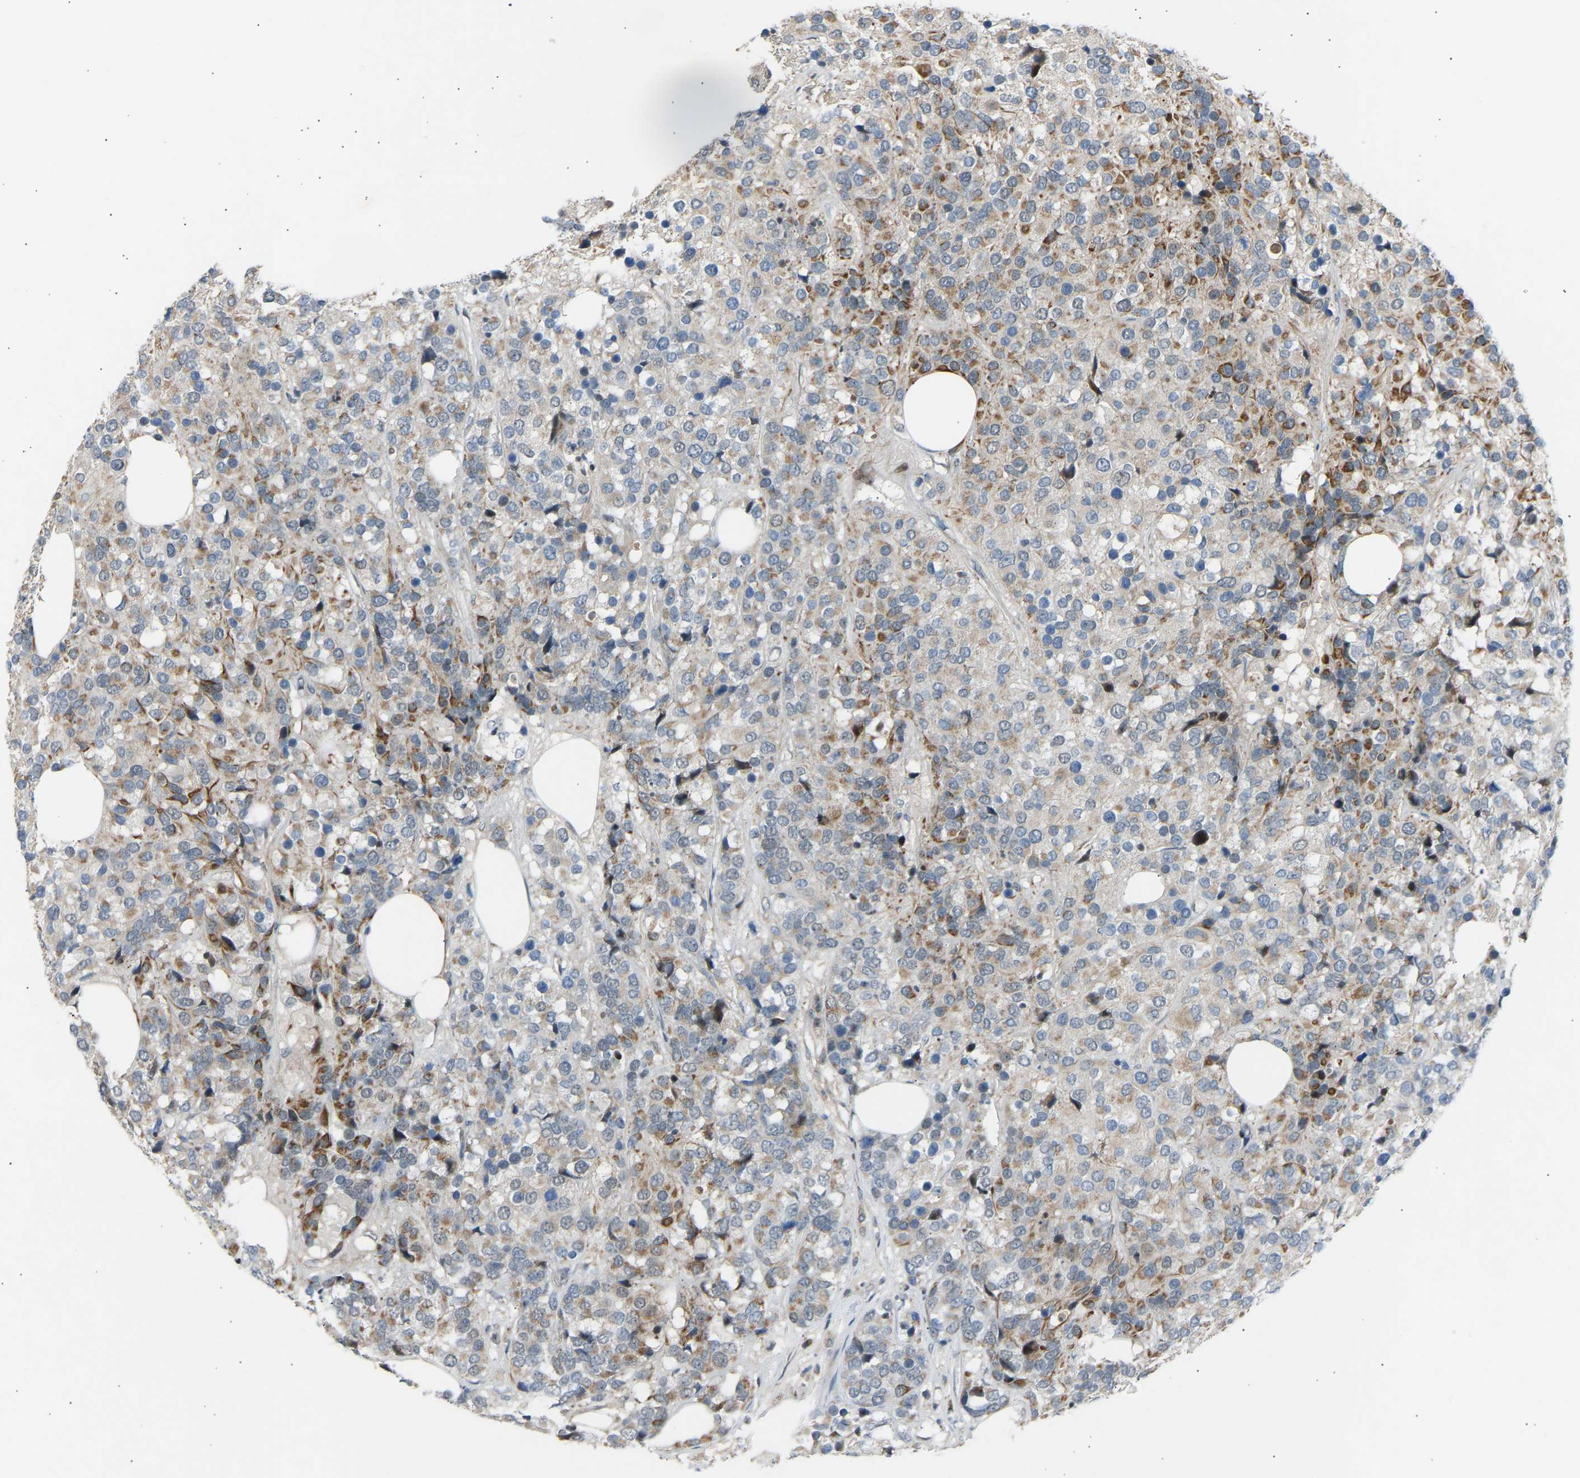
{"staining": {"intensity": "moderate", "quantity": "25%-75%", "location": "cytoplasmic/membranous"}, "tissue": "breast cancer", "cell_type": "Tumor cells", "image_type": "cancer", "snomed": [{"axis": "morphology", "description": "Lobular carcinoma"}, {"axis": "topography", "description": "Breast"}], "caption": "Breast cancer (lobular carcinoma) stained with IHC exhibits moderate cytoplasmic/membranous expression in approximately 25%-75% of tumor cells. (Brightfield microscopy of DAB IHC at high magnification).", "gene": "VPS41", "patient": {"sex": "female", "age": 59}}